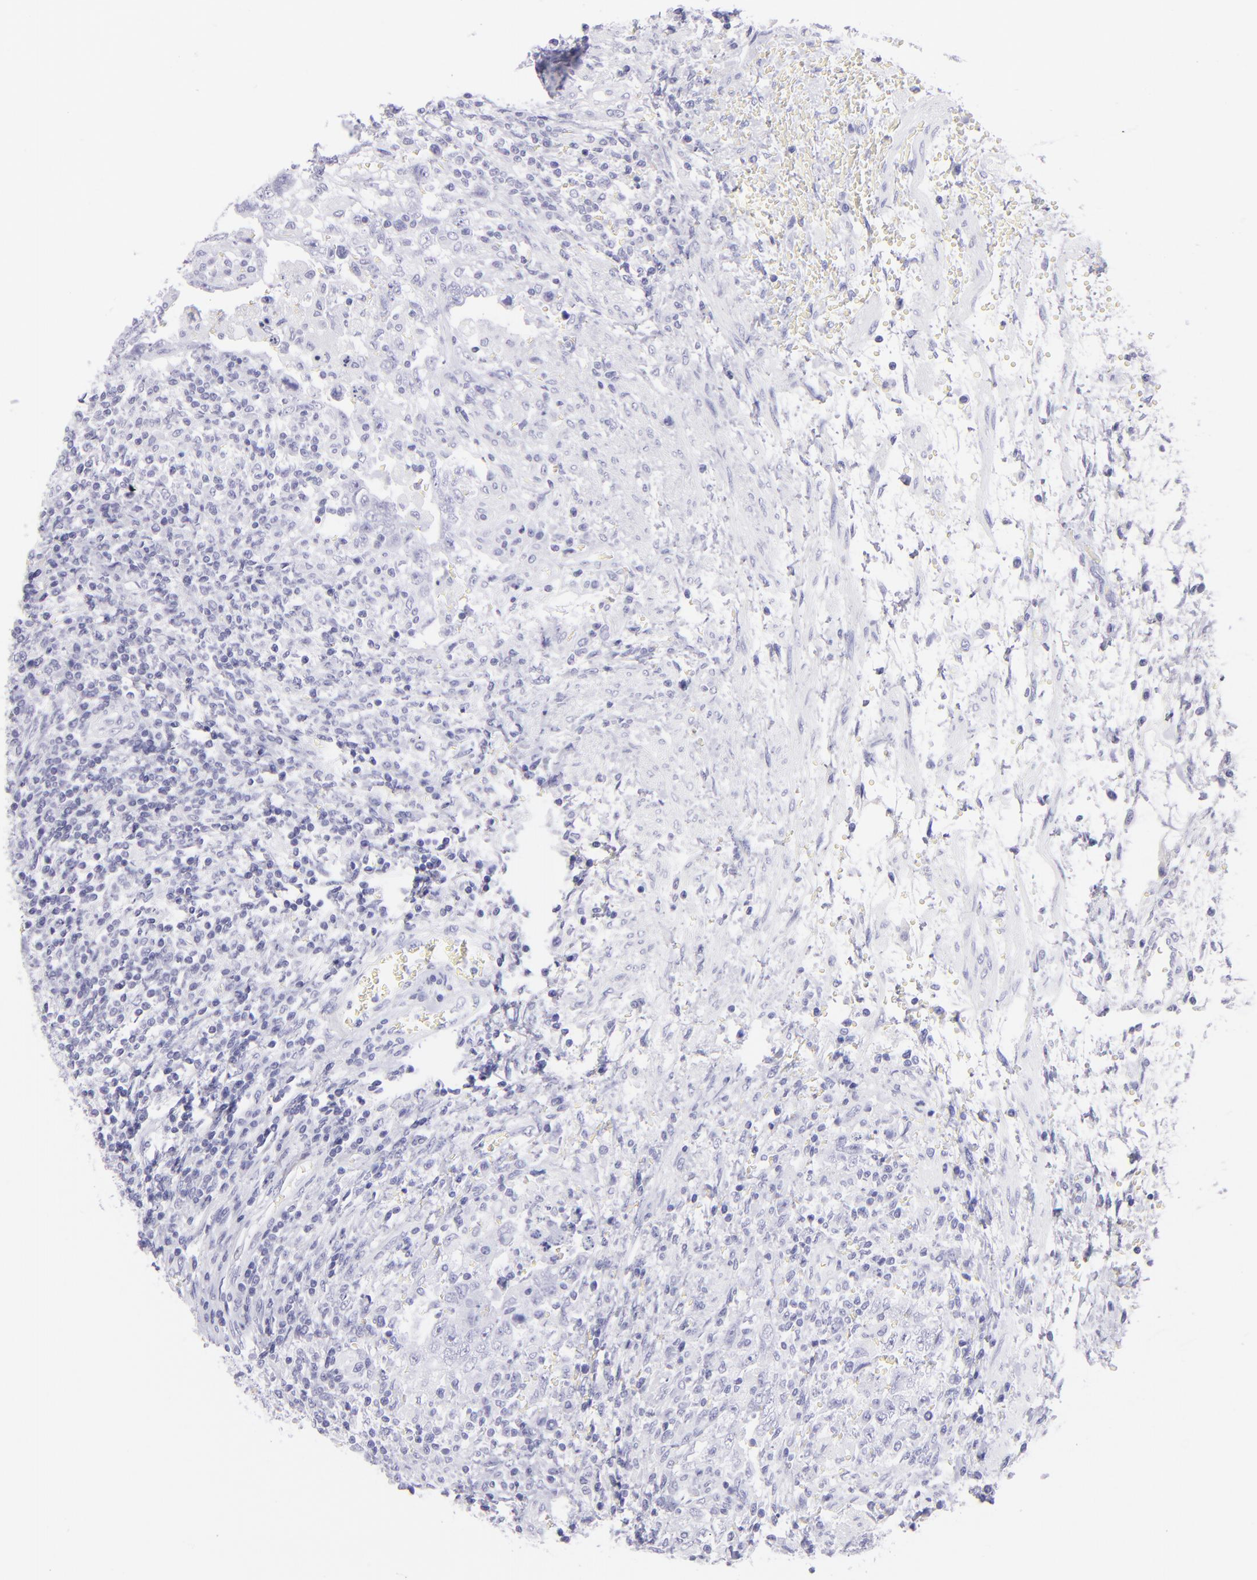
{"staining": {"intensity": "negative", "quantity": "none", "location": "none"}, "tissue": "testis cancer", "cell_type": "Tumor cells", "image_type": "cancer", "snomed": [{"axis": "morphology", "description": "Carcinoma, Embryonal, NOS"}, {"axis": "topography", "description": "Testis"}], "caption": "Protein analysis of testis embryonal carcinoma demonstrates no significant positivity in tumor cells.", "gene": "CNP", "patient": {"sex": "male", "age": 26}}